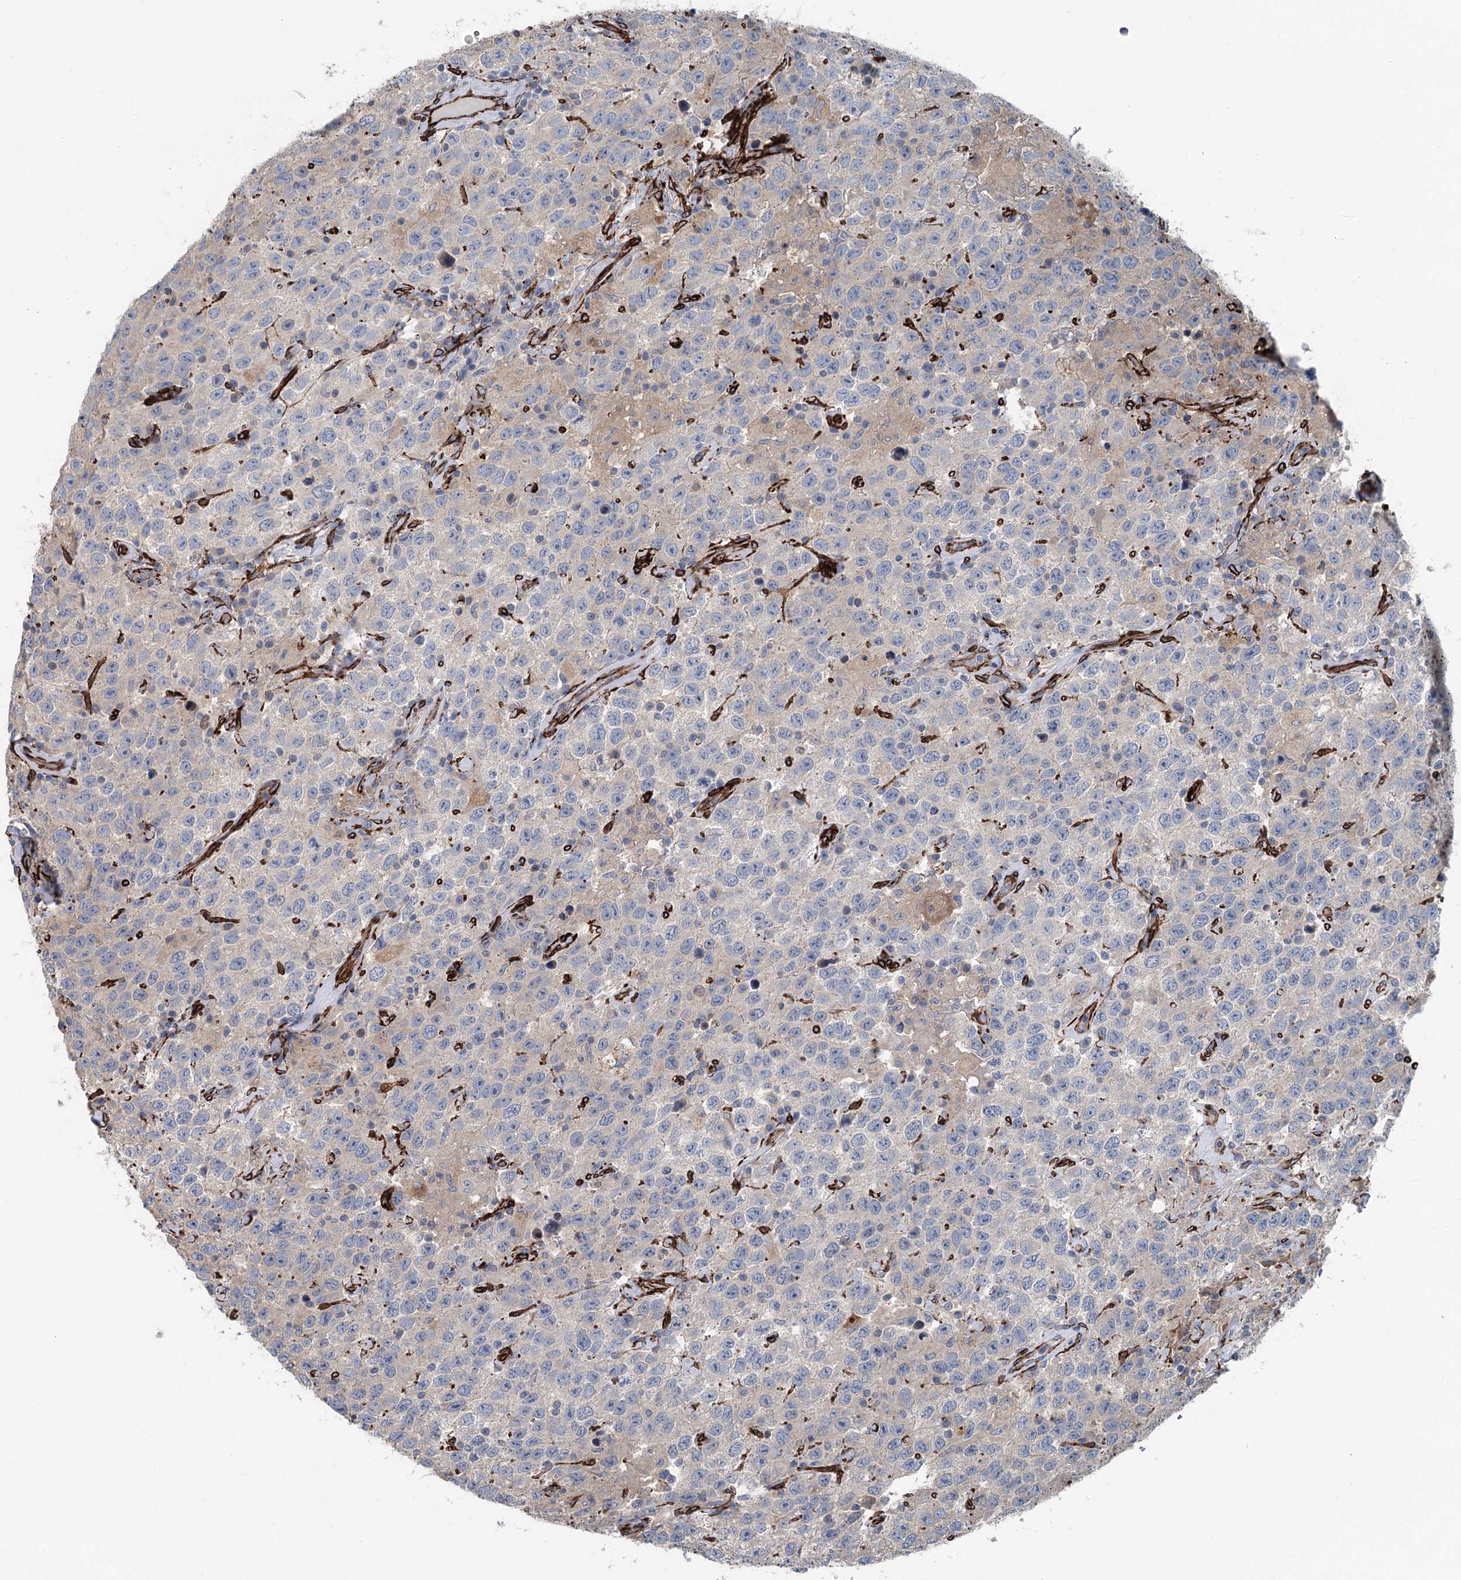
{"staining": {"intensity": "negative", "quantity": "none", "location": "none"}, "tissue": "testis cancer", "cell_type": "Tumor cells", "image_type": "cancer", "snomed": [{"axis": "morphology", "description": "Seminoma, NOS"}, {"axis": "topography", "description": "Testis"}], "caption": "DAB immunohistochemical staining of testis cancer exhibits no significant staining in tumor cells.", "gene": "IQSEC1", "patient": {"sex": "male", "age": 41}}